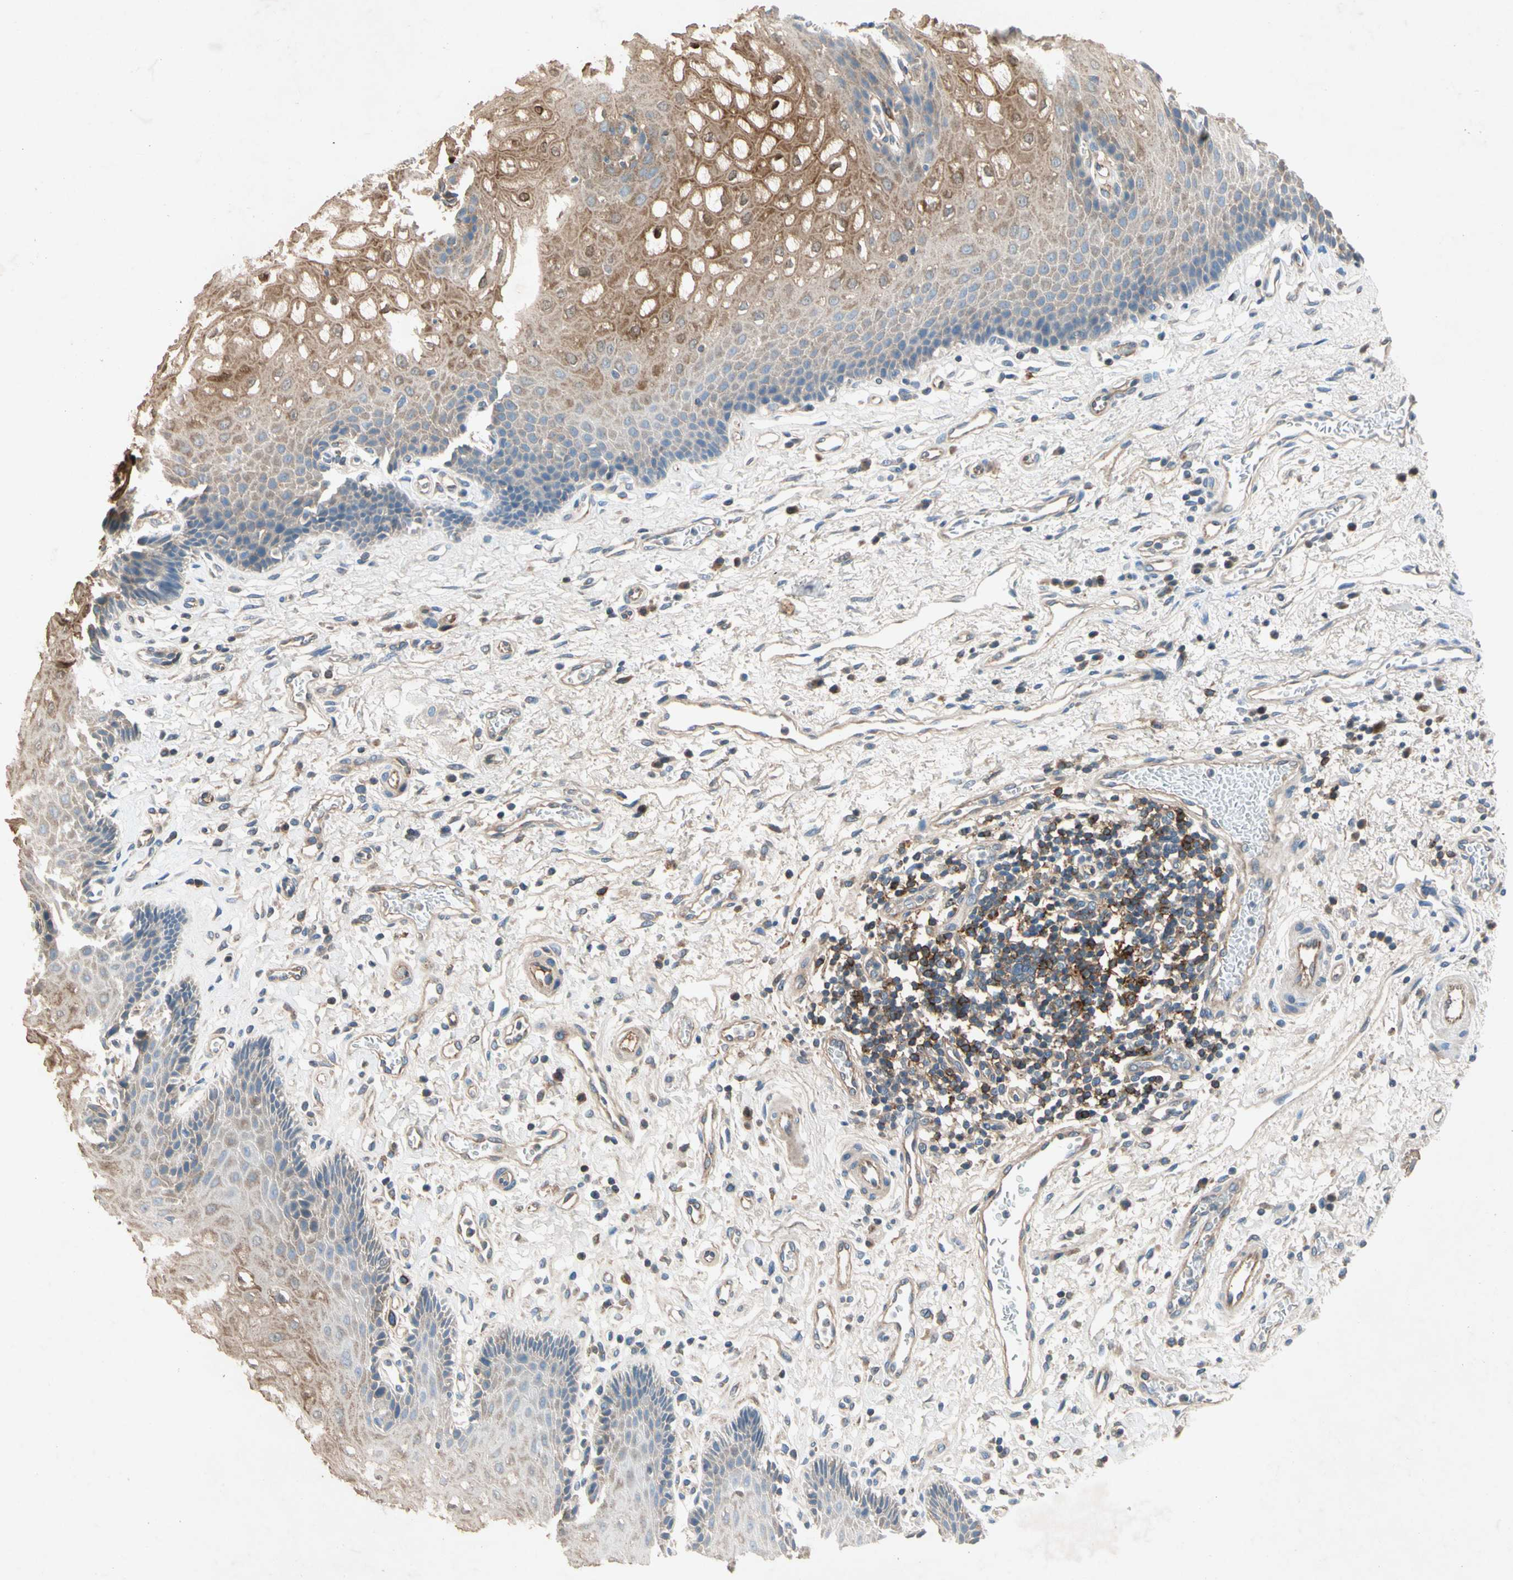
{"staining": {"intensity": "strong", "quantity": ">75%", "location": "cytoplasmic/membranous,nuclear"}, "tissue": "esophagus", "cell_type": "Squamous epithelial cells", "image_type": "normal", "snomed": [{"axis": "morphology", "description": "Normal tissue, NOS"}, {"axis": "topography", "description": "Esophagus"}], "caption": "The immunohistochemical stain highlights strong cytoplasmic/membranous,nuclear staining in squamous epithelial cells of unremarkable esophagus.", "gene": "NDFIP2", "patient": {"sex": "male", "age": 54}}